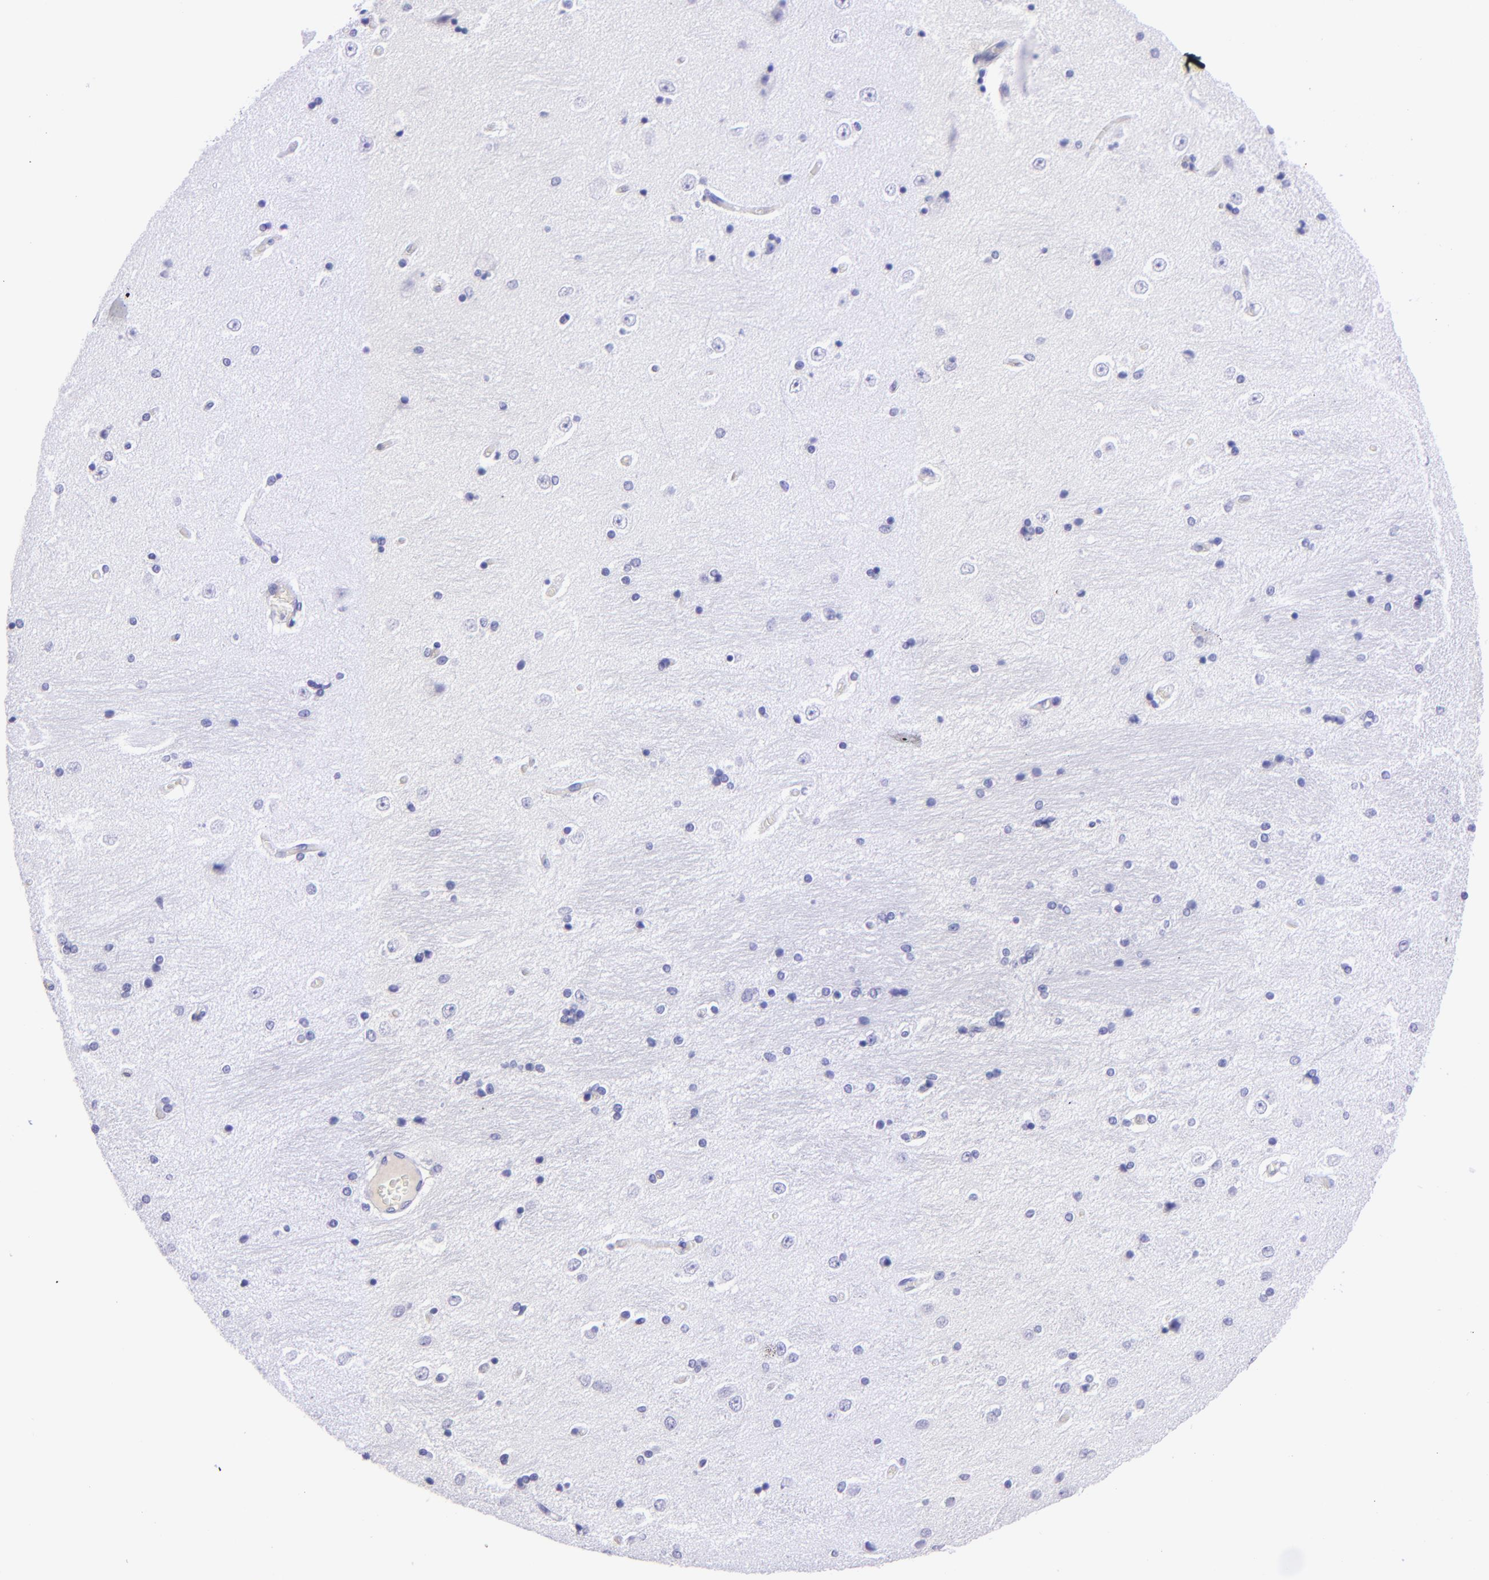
{"staining": {"intensity": "negative", "quantity": "none", "location": "none"}, "tissue": "hippocampus", "cell_type": "Glial cells", "image_type": "normal", "snomed": [{"axis": "morphology", "description": "Normal tissue, NOS"}, {"axis": "topography", "description": "Hippocampus"}], "caption": "An immunohistochemistry photomicrograph of benign hippocampus is shown. There is no staining in glial cells of hippocampus.", "gene": "TYRP1", "patient": {"sex": "female", "age": 54}}